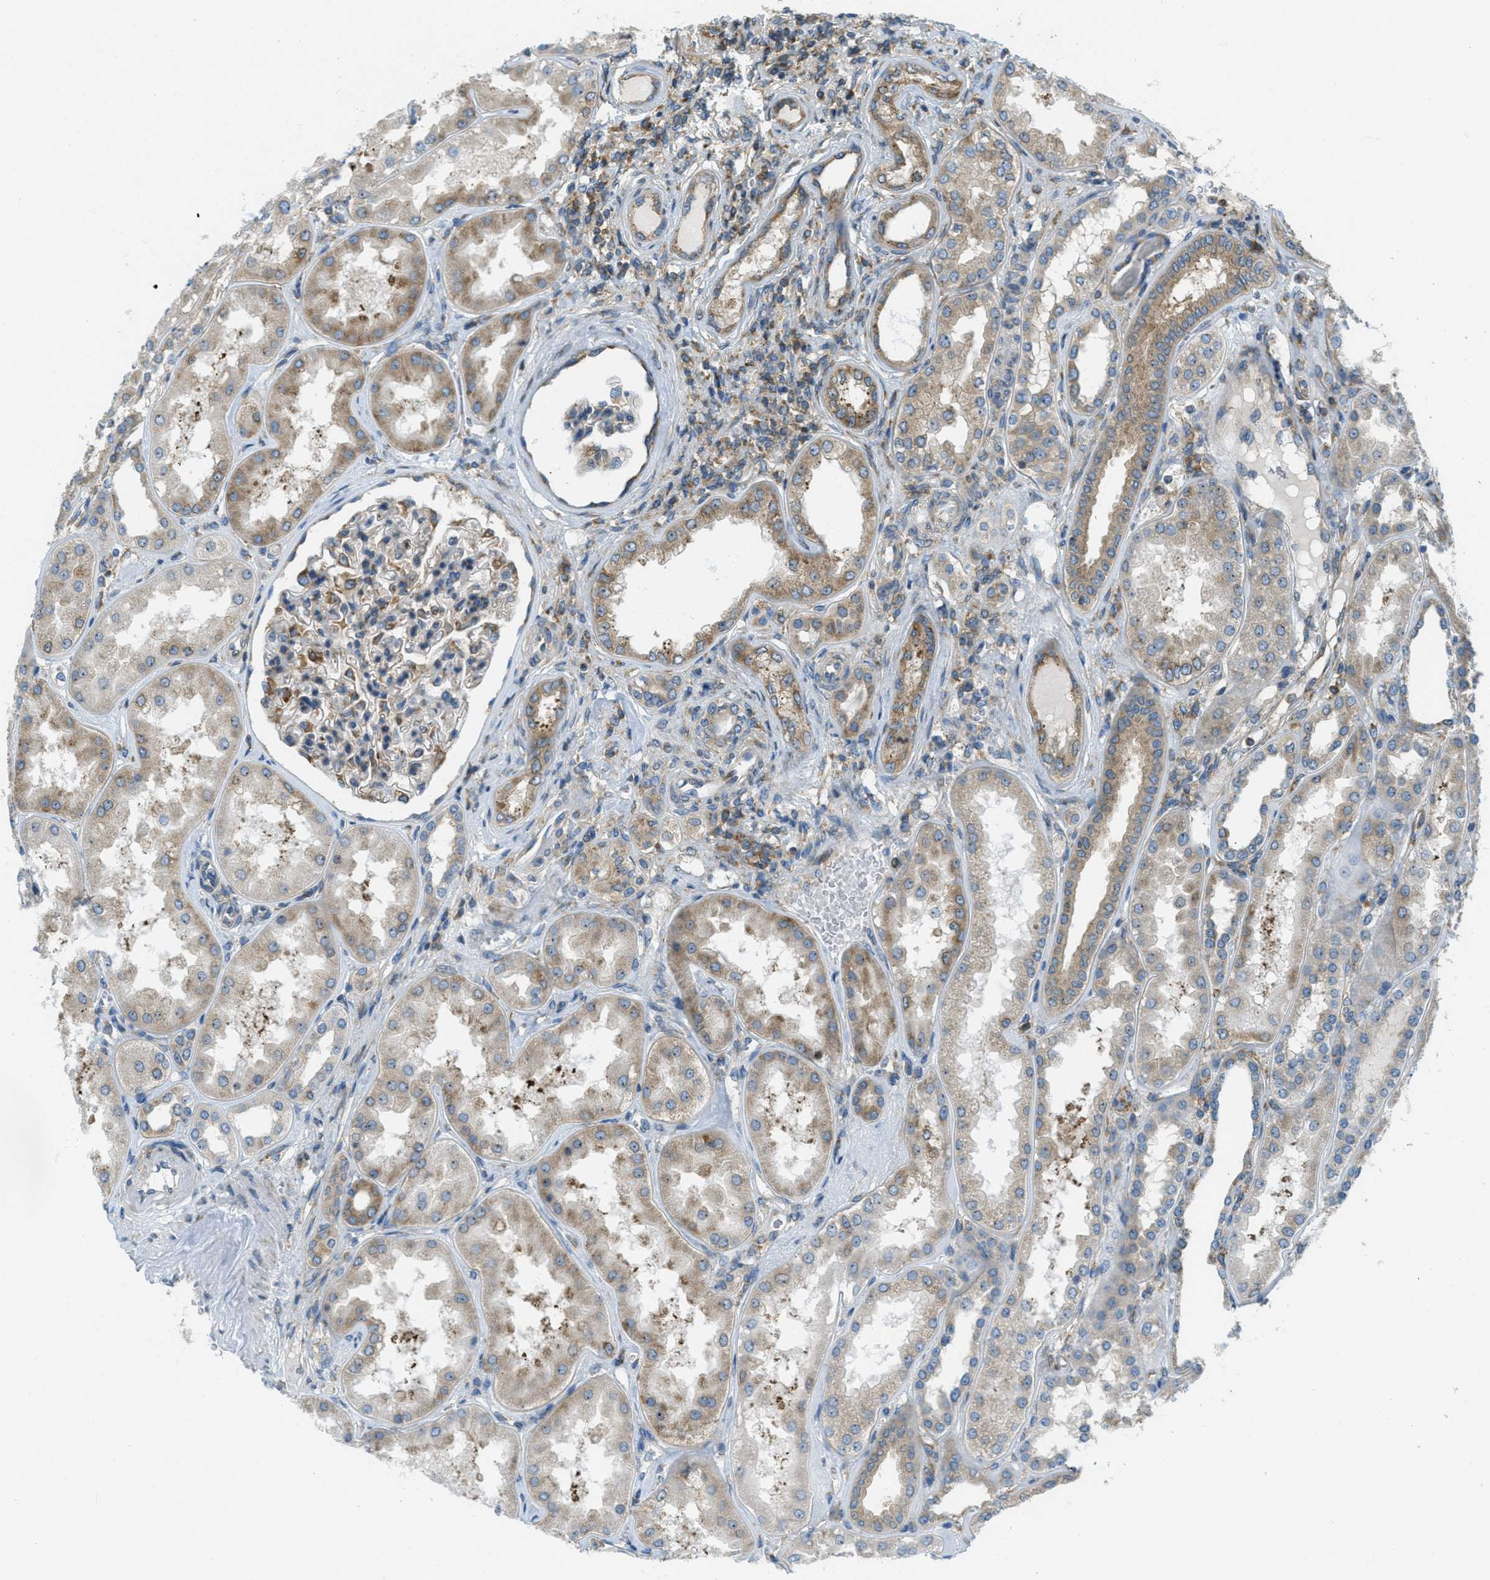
{"staining": {"intensity": "moderate", "quantity": "<25%", "location": "cytoplasmic/membranous"}, "tissue": "kidney", "cell_type": "Cells in glomeruli", "image_type": "normal", "snomed": [{"axis": "morphology", "description": "Normal tissue, NOS"}, {"axis": "topography", "description": "Kidney"}], "caption": "Cells in glomeruli demonstrate moderate cytoplasmic/membranous staining in about <25% of cells in benign kidney. (Stains: DAB (3,3'-diaminobenzidine) in brown, nuclei in blue, Microscopy: brightfield microscopy at high magnification).", "gene": "ABCF1", "patient": {"sex": "female", "age": 56}}